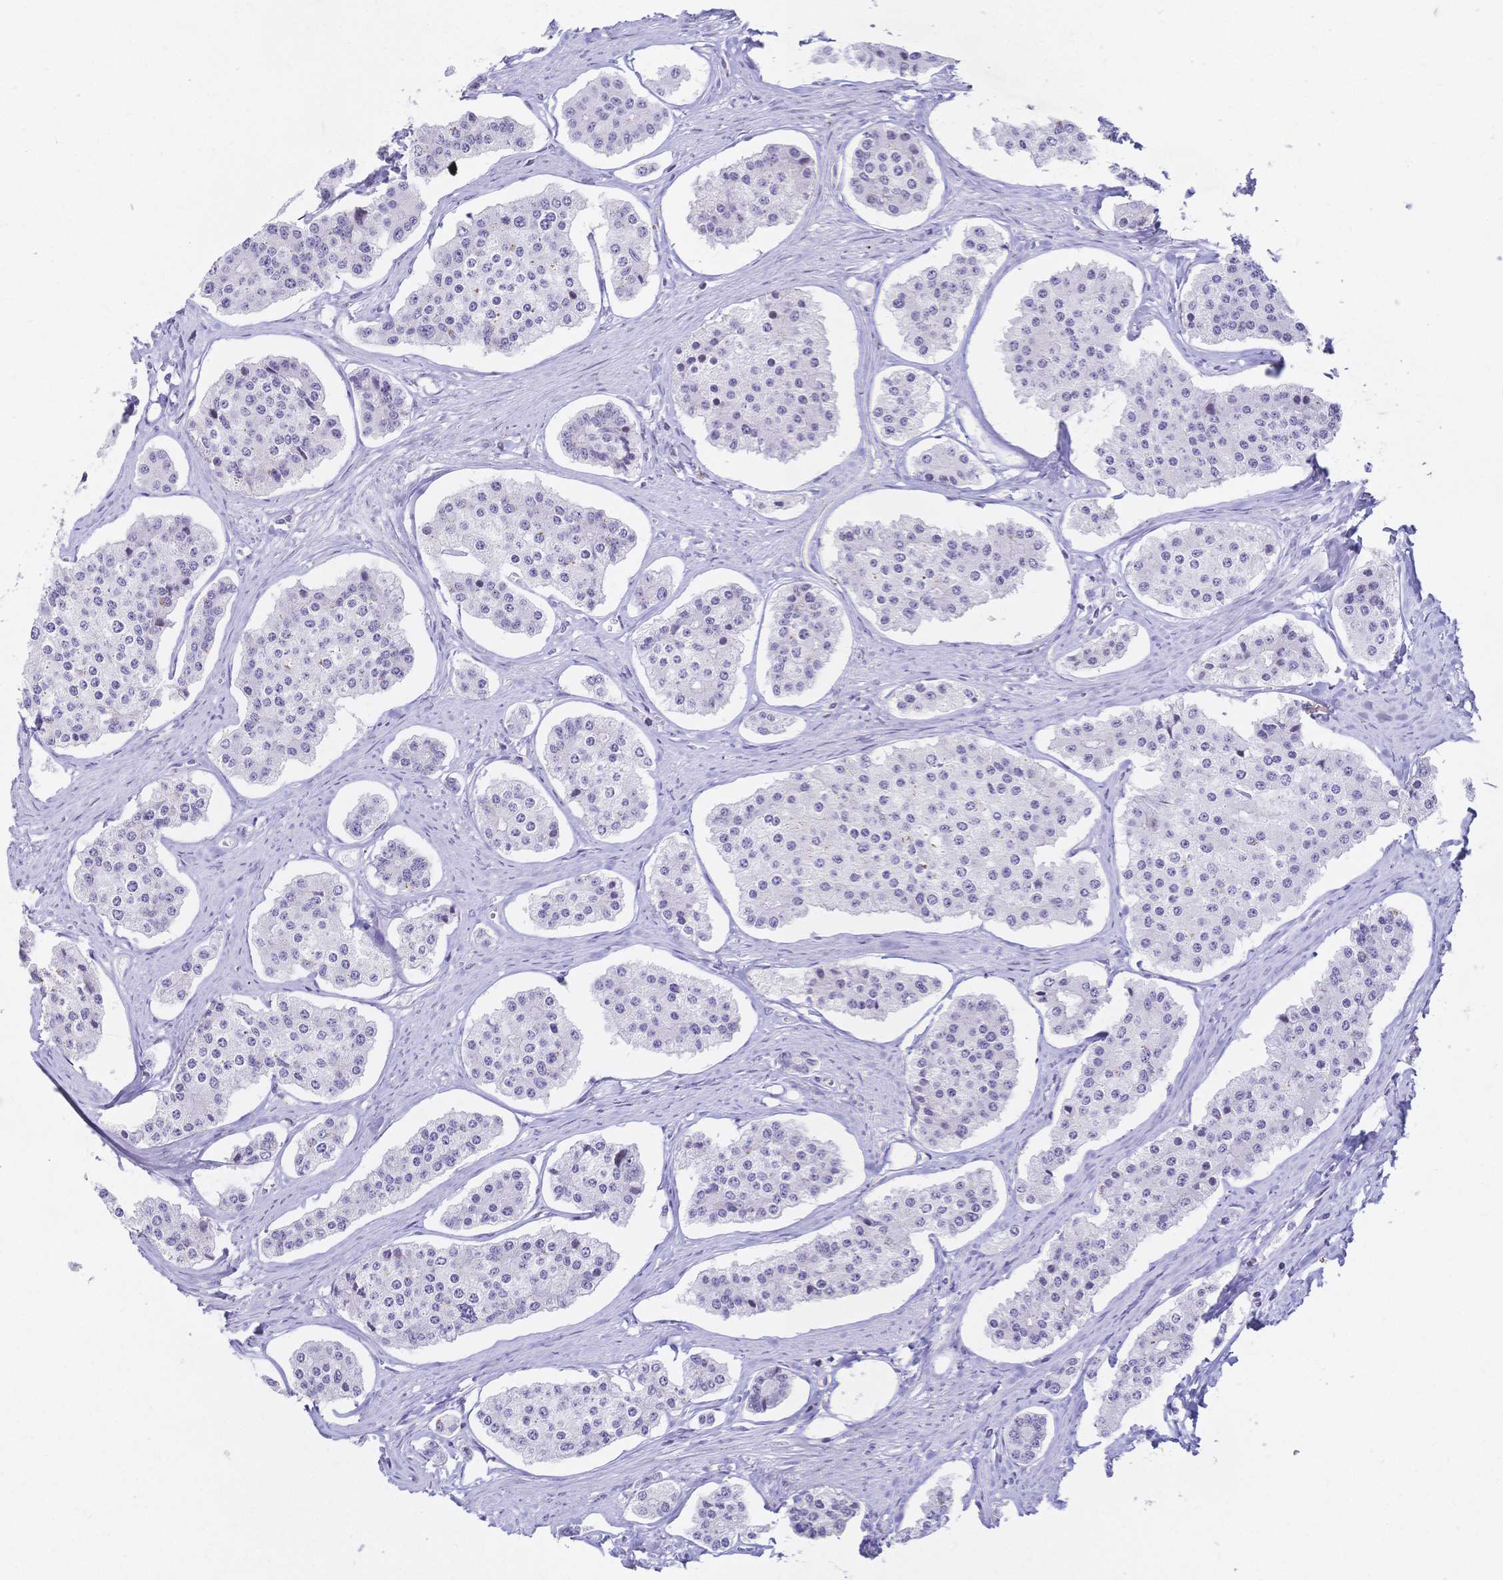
{"staining": {"intensity": "negative", "quantity": "none", "location": "none"}, "tissue": "carcinoid", "cell_type": "Tumor cells", "image_type": "cancer", "snomed": [{"axis": "morphology", "description": "Carcinoid, malignant, NOS"}, {"axis": "topography", "description": "Small intestine"}], "caption": "The micrograph displays no staining of tumor cells in carcinoid.", "gene": "CR2", "patient": {"sex": "female", "age": 65}}